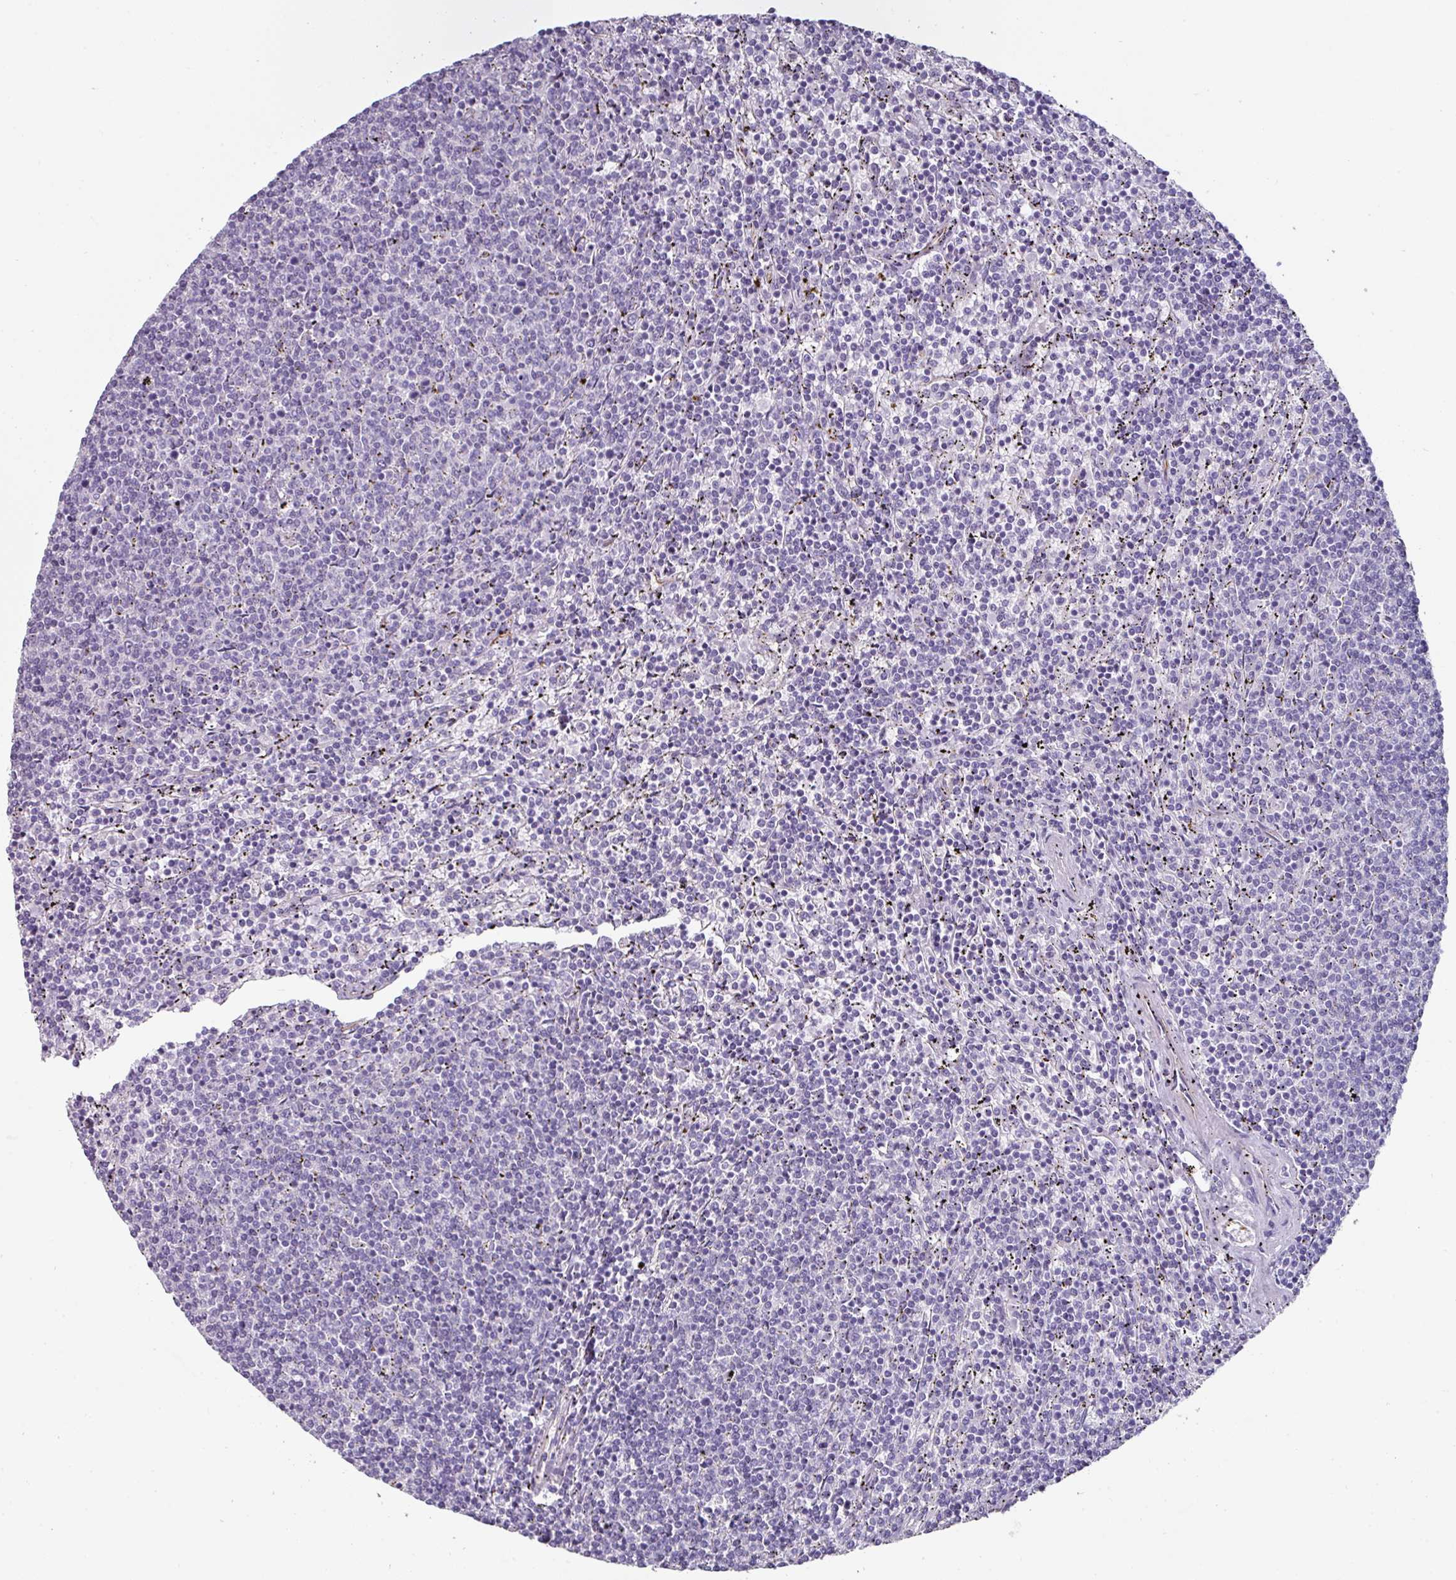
{"staining": {"intensity": "negative", "quantity": "none", "location": "none"}, "tissue": "lymphoma", "cell_type": "Tumor cells", "image_type": "cancer", "snomed": [{"axis": "morphology", "description": "Malignant lymphoma, non-Hodgkin's type, Low grade"}, {"axis": "topography", "description": "Spleen"}], "caption": "A photomicrograph of malignant lymphoma, non-Hodgkin's type (low-grade) stained for a protein reveals no brown staining in tumor cells.", "gene": "EYA3", "patient": {"sex": "female", "age": 50}}